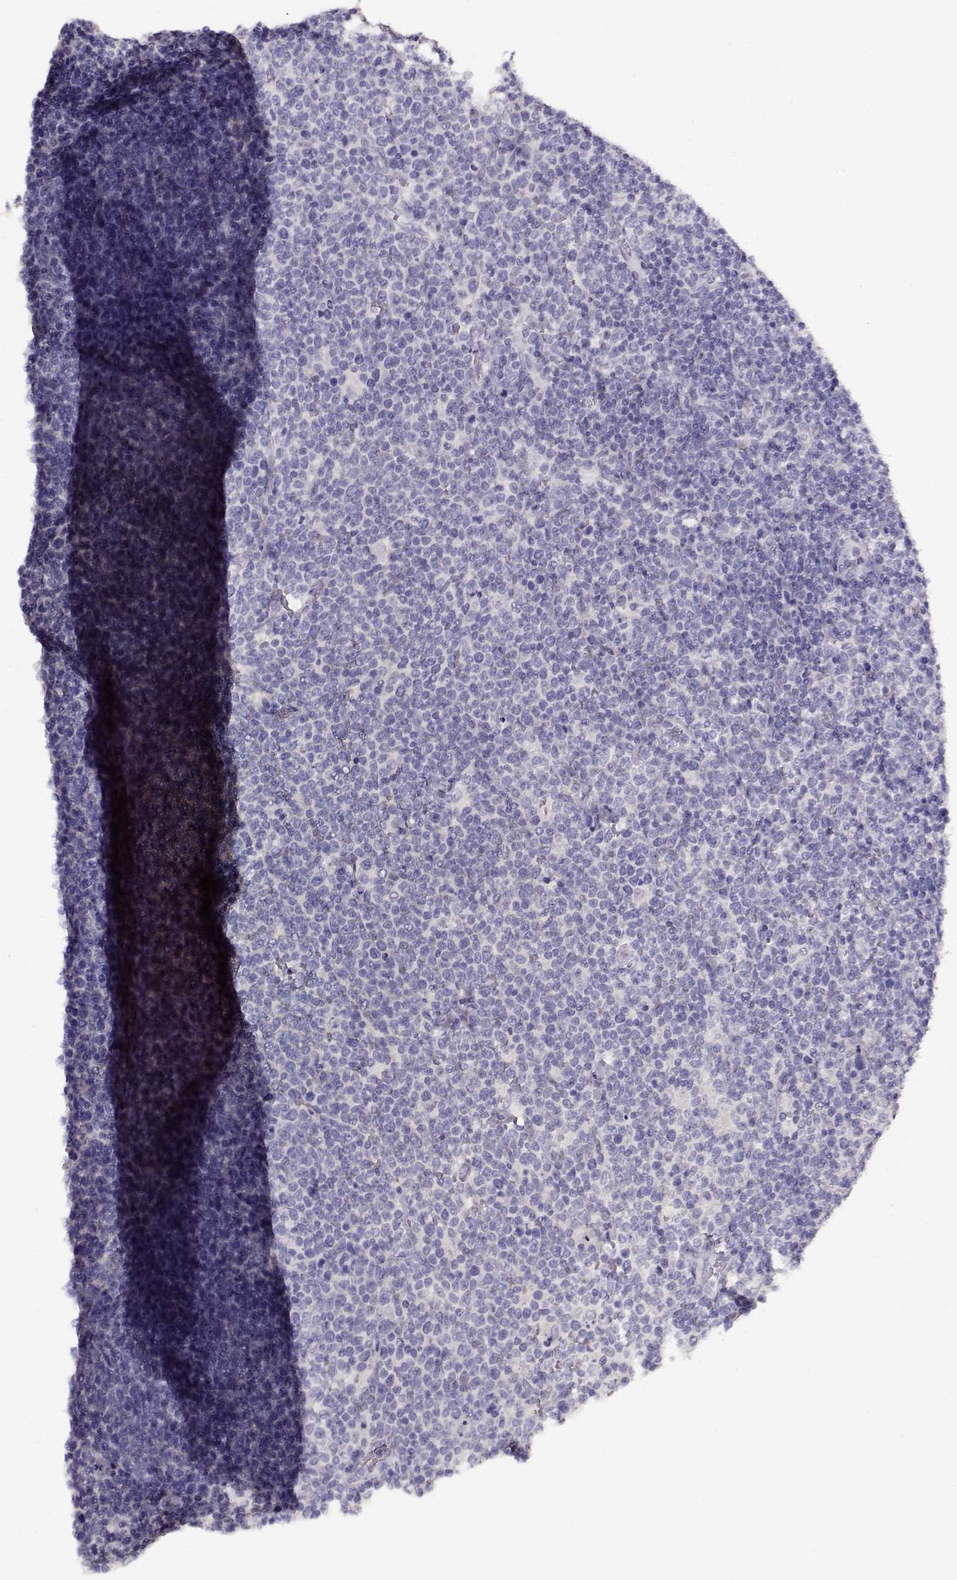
{"staining": {"intensity": "negative", "quantity": "none", "location": "none"}, "tissue": "lymphoma", "cell_type": "Tumor cells", "image_type": "cancer", "snomed": [{"axis": "morphology", "description": "Malignant lymphoma, non-Hodgkin's type, High grade"}, {"axis": "topography", "description": "Lymph node"}], "caption": "An immunohistochemistry photomicrograph of lymphoma is shown. There is no staining in tumor cells of lymphoma.", "gene": "NDRG4", "patient": {"sex": "male", "age": 61}}